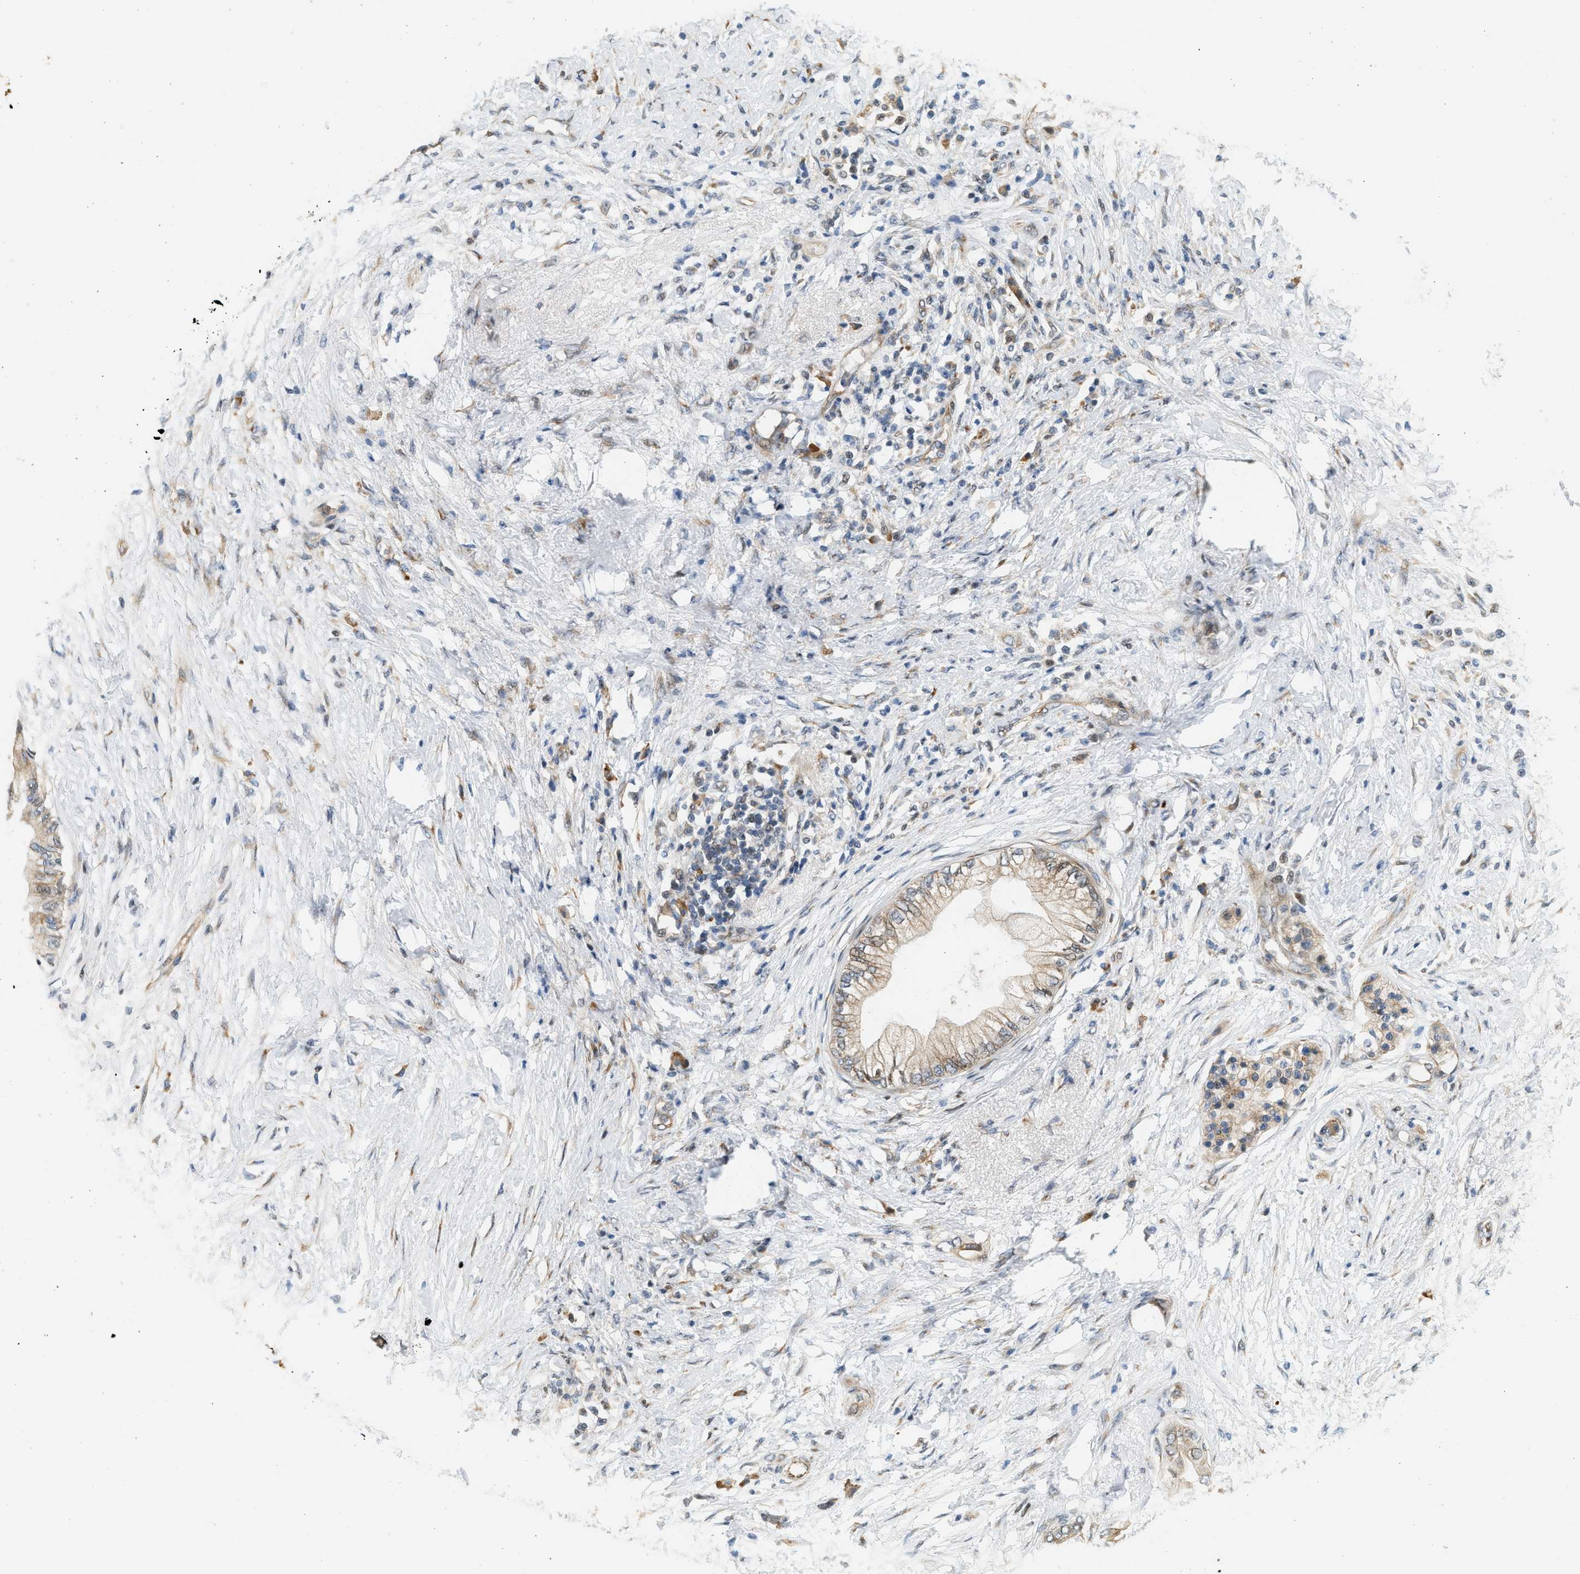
{"staining": {"intensity": "moderate", "quantity": ">75%", "location": "cytoplasmic/membranous"}, "tissue": "pancreatic cancer", "cell_type": "Tumor cells", "image_type": "cancer", "snomed": [{"axis": "morphology", "description": "Normal tissue, NOS"}, {"axis": "morphology", "description": "Adenocarcinoma, NOS"}, {"axis": "topography", "description": "Pancreas"}, {"axis": "topography", "description": "Duodenum"}], "caption": "High-power microscopy captured an immunohistochemistry (IHC) histopathology image of pancreatic cancer (adenocarcinoma), revealing moderate cytoplasmic/membranous staining in about >75% of tumor cells.", "gene": "NRSN2", "patient": {"sex": "female", "age": 60}}